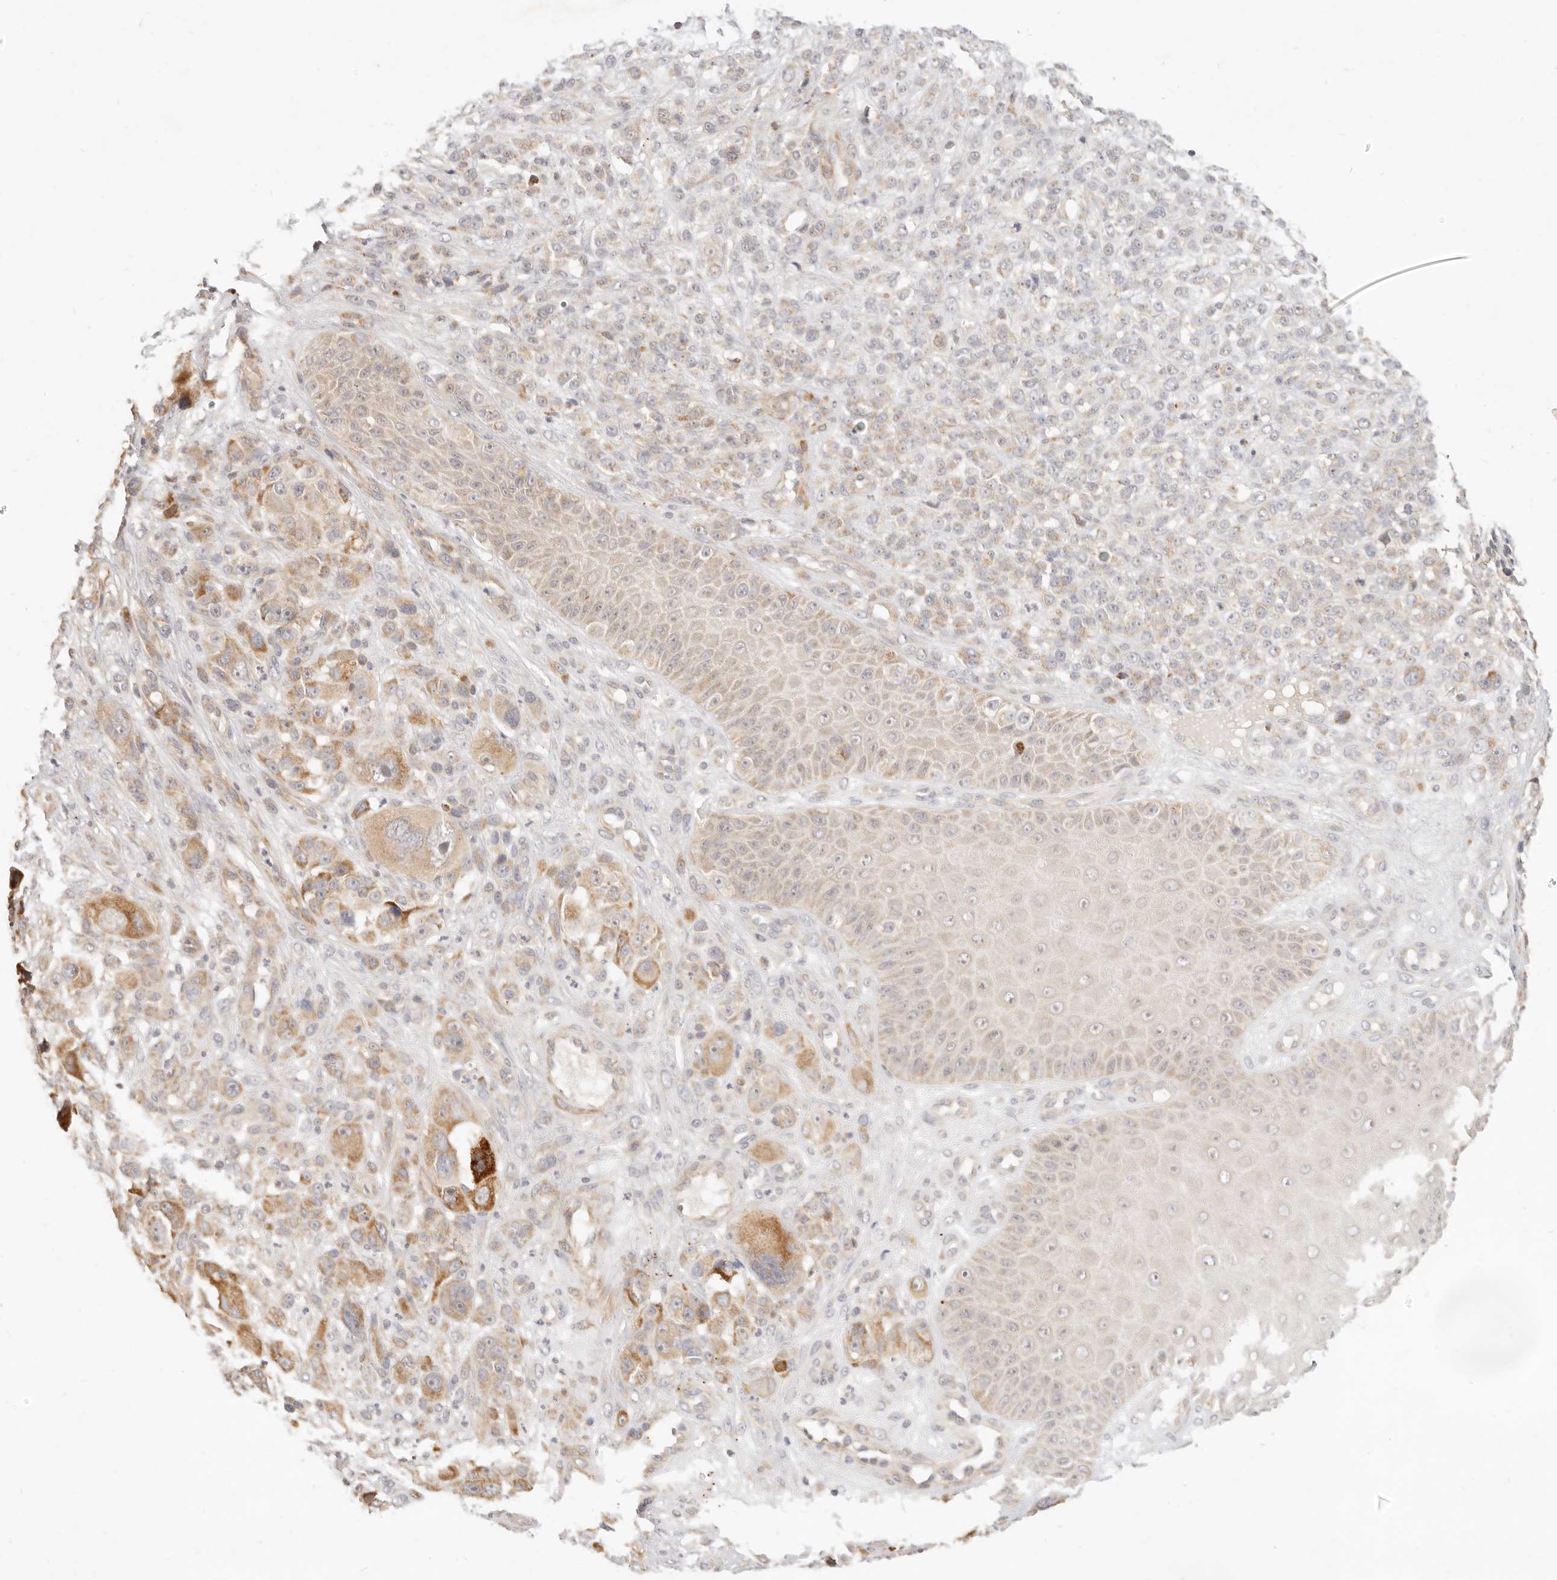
{"staining": {"intensity": "moderate", "quantity": "<25%", "location": "cytoplasmic/membranous"}, "tissue": "melanoma", "cell_type": "Tumor cells", "image_type": "cancer", "snomed": [{"axis": "morphology", "description": "Malignant melanoma, NOS"}, {"axis": "topography", "description": "Skin"}], "caption": "Protein staining demonstrates moderate cytoplasmic/membranous staining in approximately <25% of tumor cells in malignant melanoma.", "gene": "RUBCNL", "patient": {"sex": "female", "age": 55}}